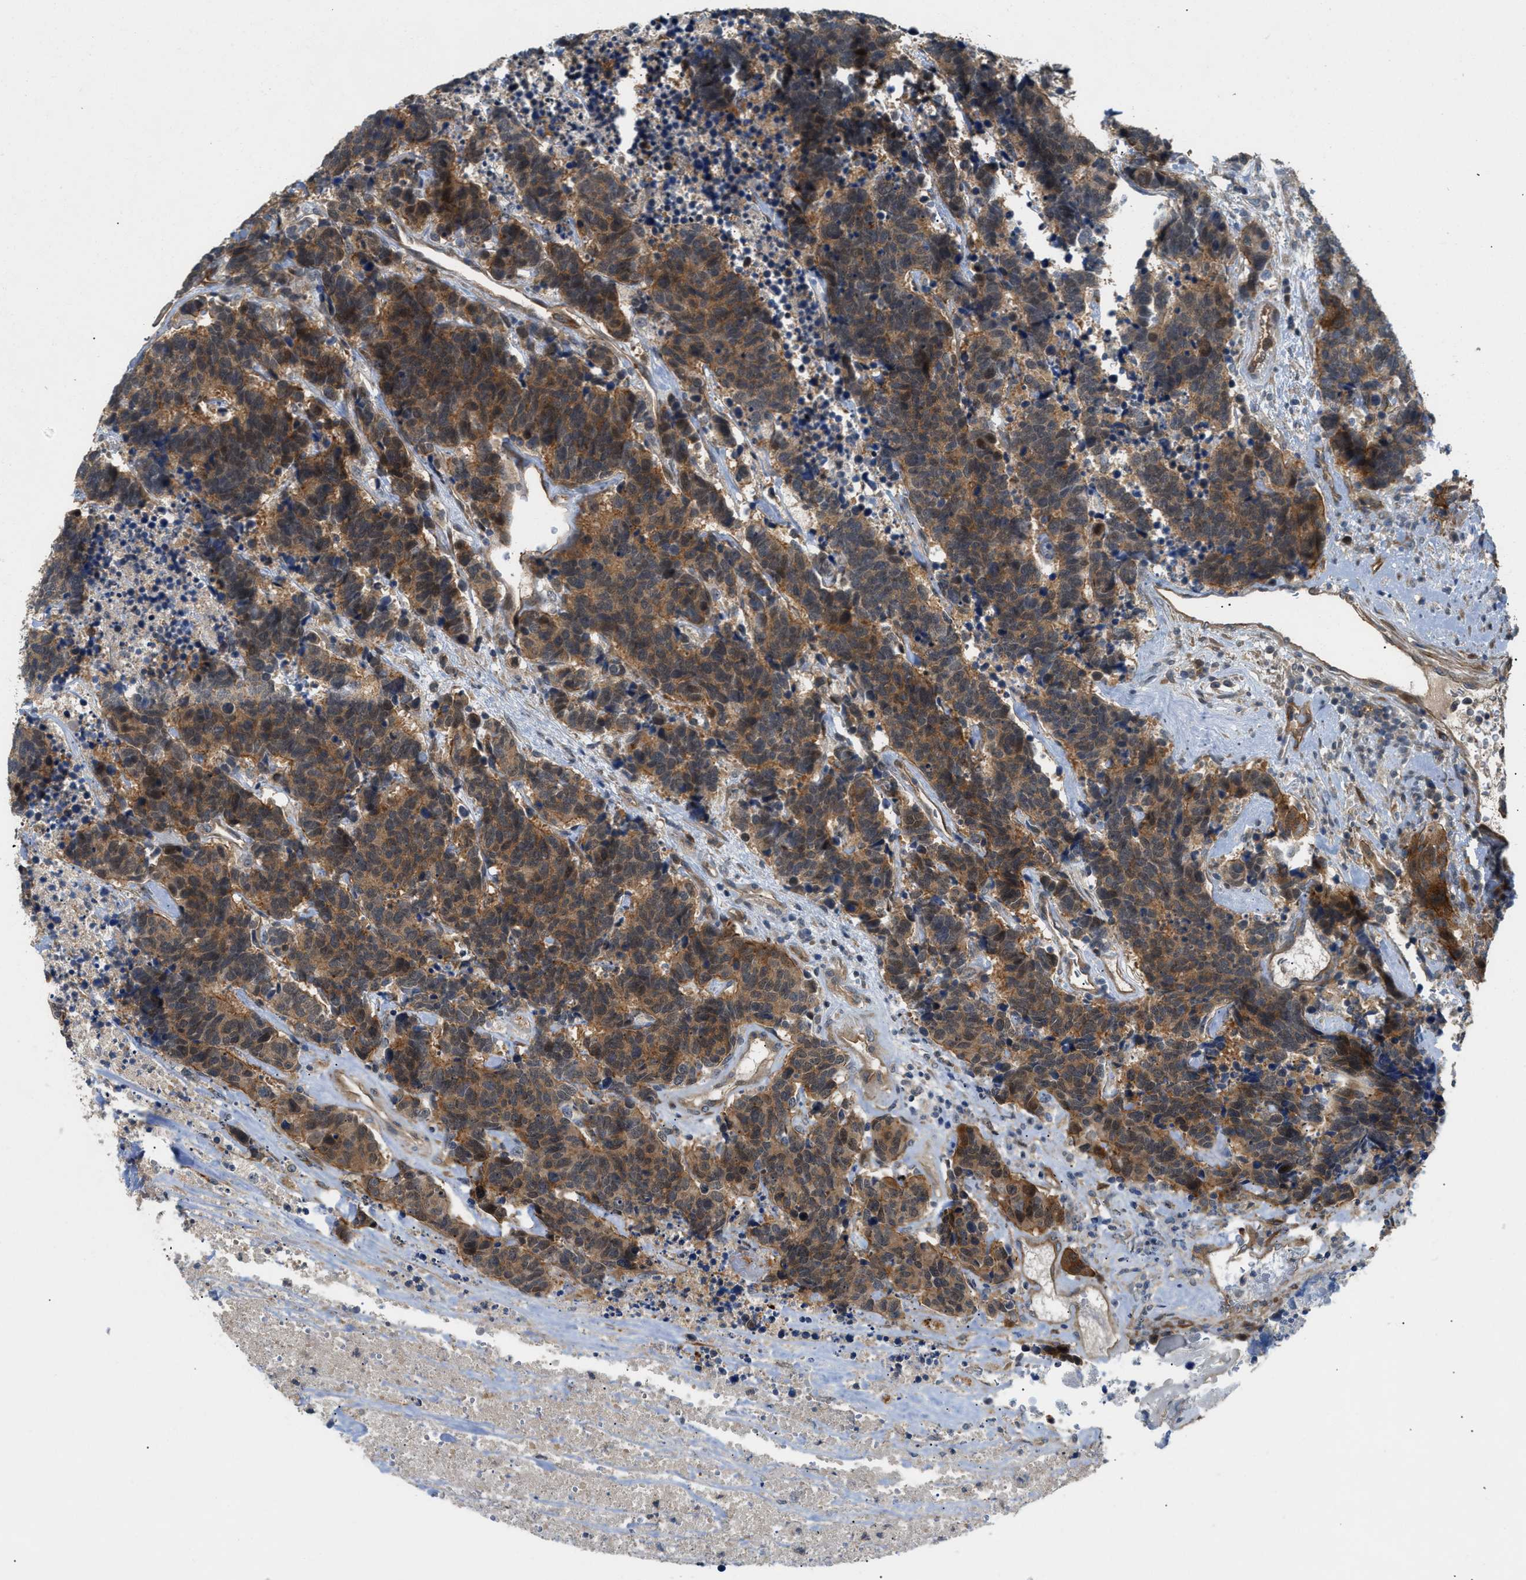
{"staining": {"intensity": "moderate", "quantity": "25%-75%", "location": "cytoplasmic/membranous"}, "tissue": "carcinoid", "cell_type": "Tumor cells", "image_type": "cancer", "snomed": [{"axis": "morphology", "description": "Carcinoma, NOS"}, {"axis": "morphology", "description": "Carcinoid, malignant, NOS"}, {"axis": "topography", "description": "Urinary bladder"}], "caption": "Protein positivity by IHC reveals moderate cytoplasmic/membranous staining in about 25%-75% of tumor cells in carcinoid.", "gene": "TRAK2", "patient": {"sex": "male", "age": 57}}